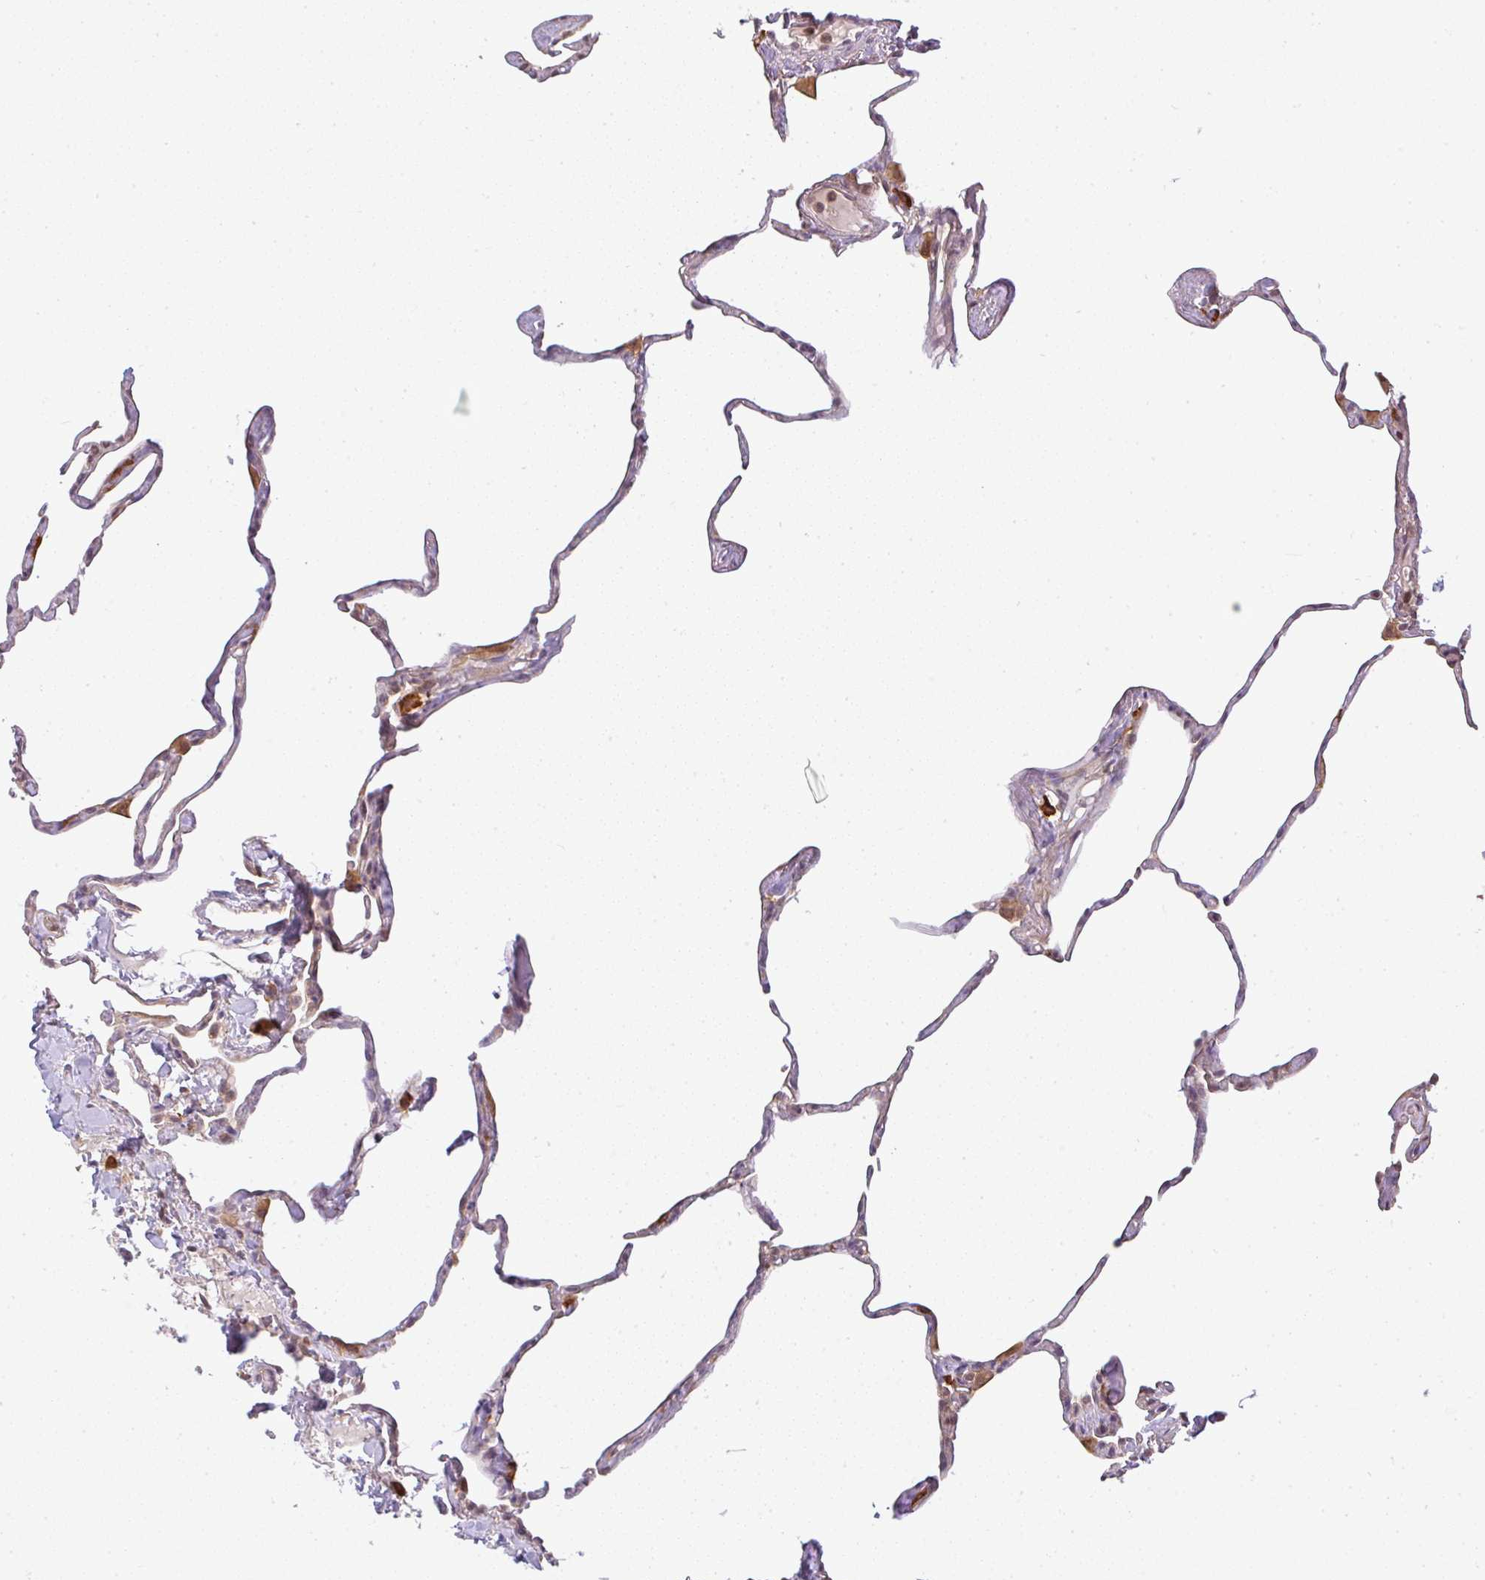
{"staining": {"intensity": "weak", "quantity": "<25%", "location": "cytoplasmic/membranous"}, "tissue": "lung", "cell_type": "Alveolar cells", "image_type": "normal", "snomed": [{"axis": "morphology", "description": "Normal tissue, NOS"}, {"axis": "topography", "description": "Lung"}], "caption": "Immunohistochemistry (IHC) photomicrograph of unremarkable lung stained for a protein (brown), which reveals no staining in alveolar cells. (DAB IHC visualized using brightfield microscopy, high magnification).", "gene": "FAM153A", "patient": {"sex": "male", "age": 65}}